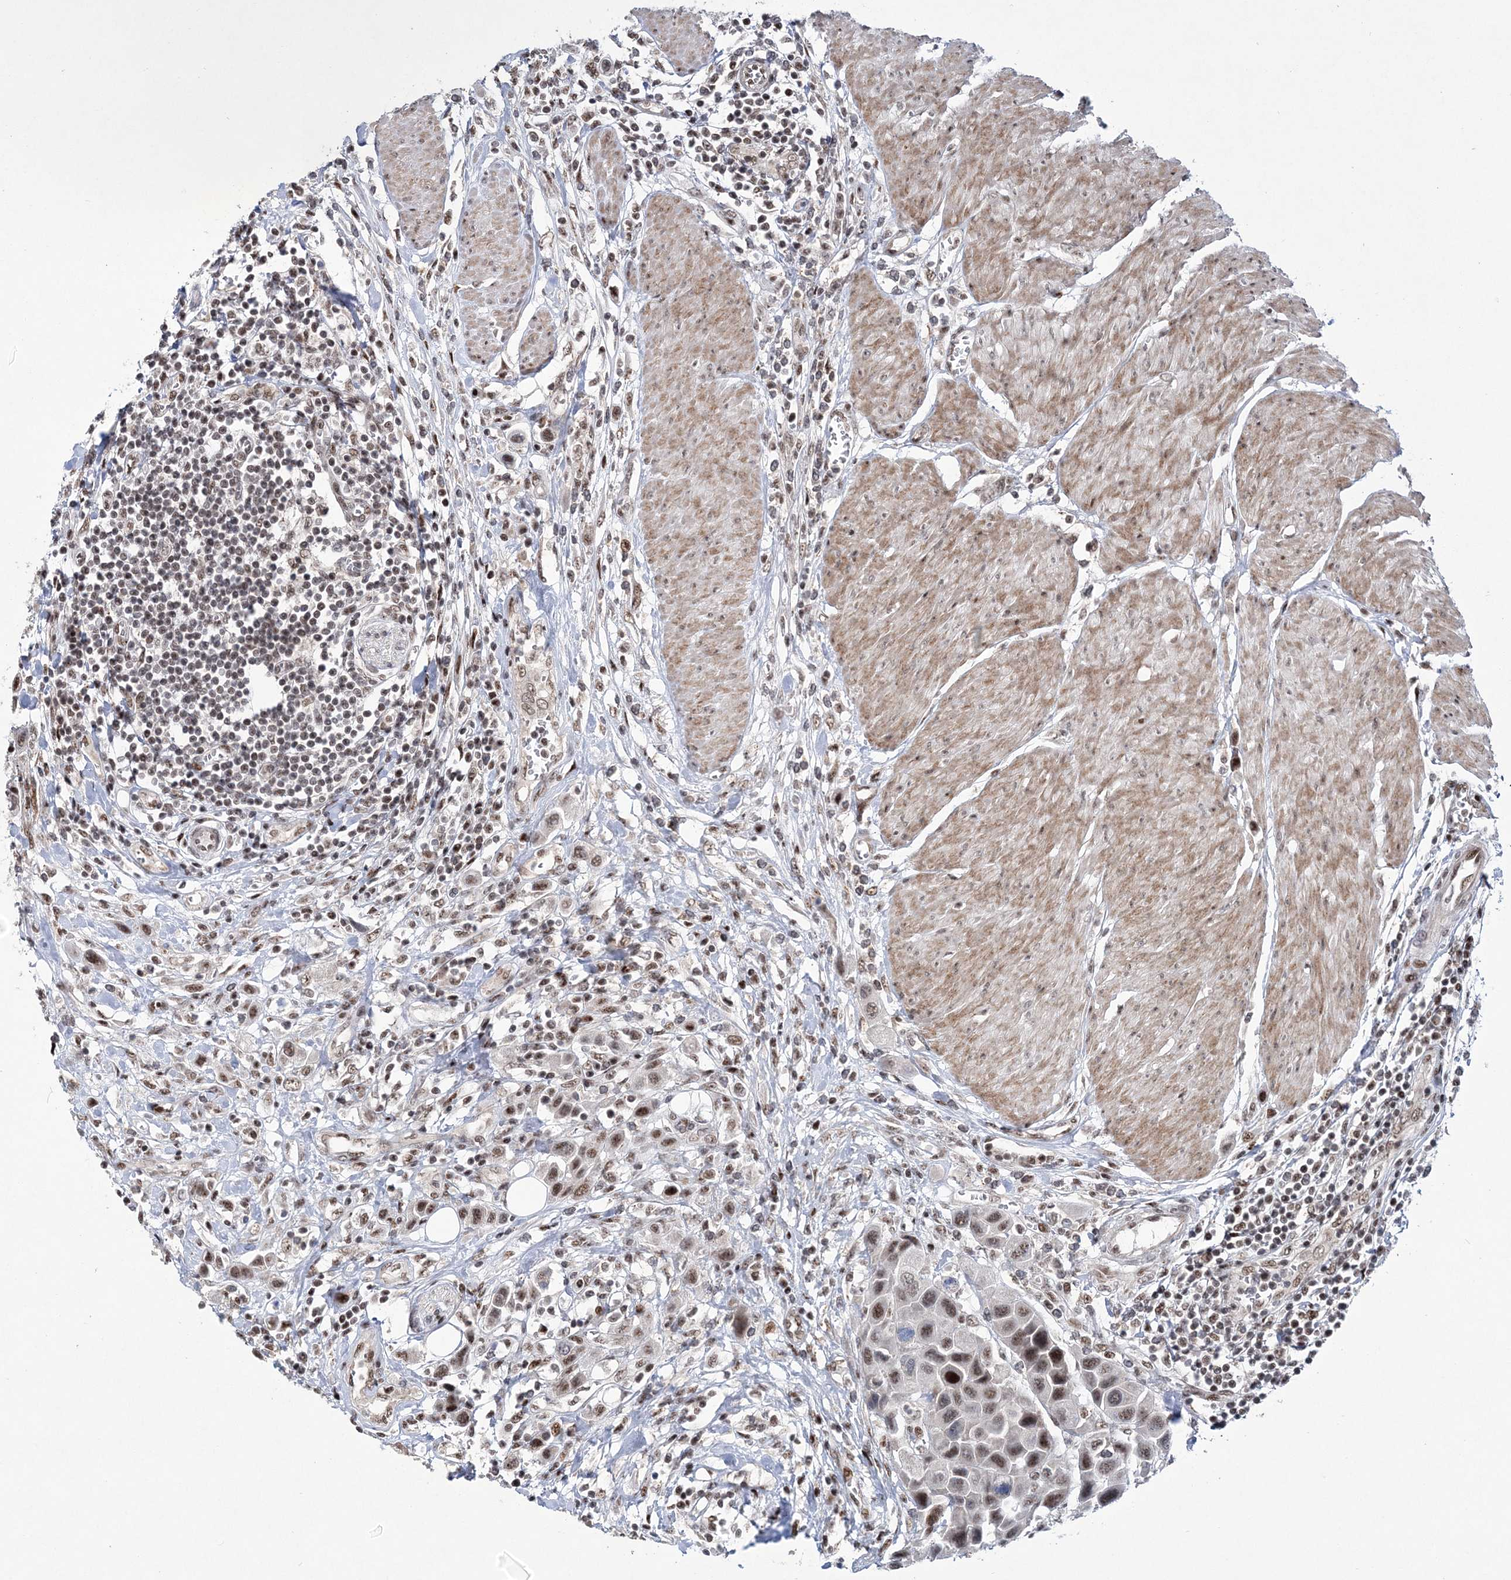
{"staining": {"intensity": "moderate", "quantity": ">75%", "location": "nuclear"}, "tissue": "urothelial cancer", "cell_type": "Tumor cells", "image_type": "cancer", "snomed": [{"axis": "morphology", "description": "Urothelial carcinoma, High grade"}, {"axis": "topography", "description": "Urinary bladder"}], "caption": "A brown stain highlights moderate nuclear expression of a protein in urothelial carcinoma (high-grade) tumor cells.", "gene": "TATDN2", "patient": {"sex": "male", "age": 50}}